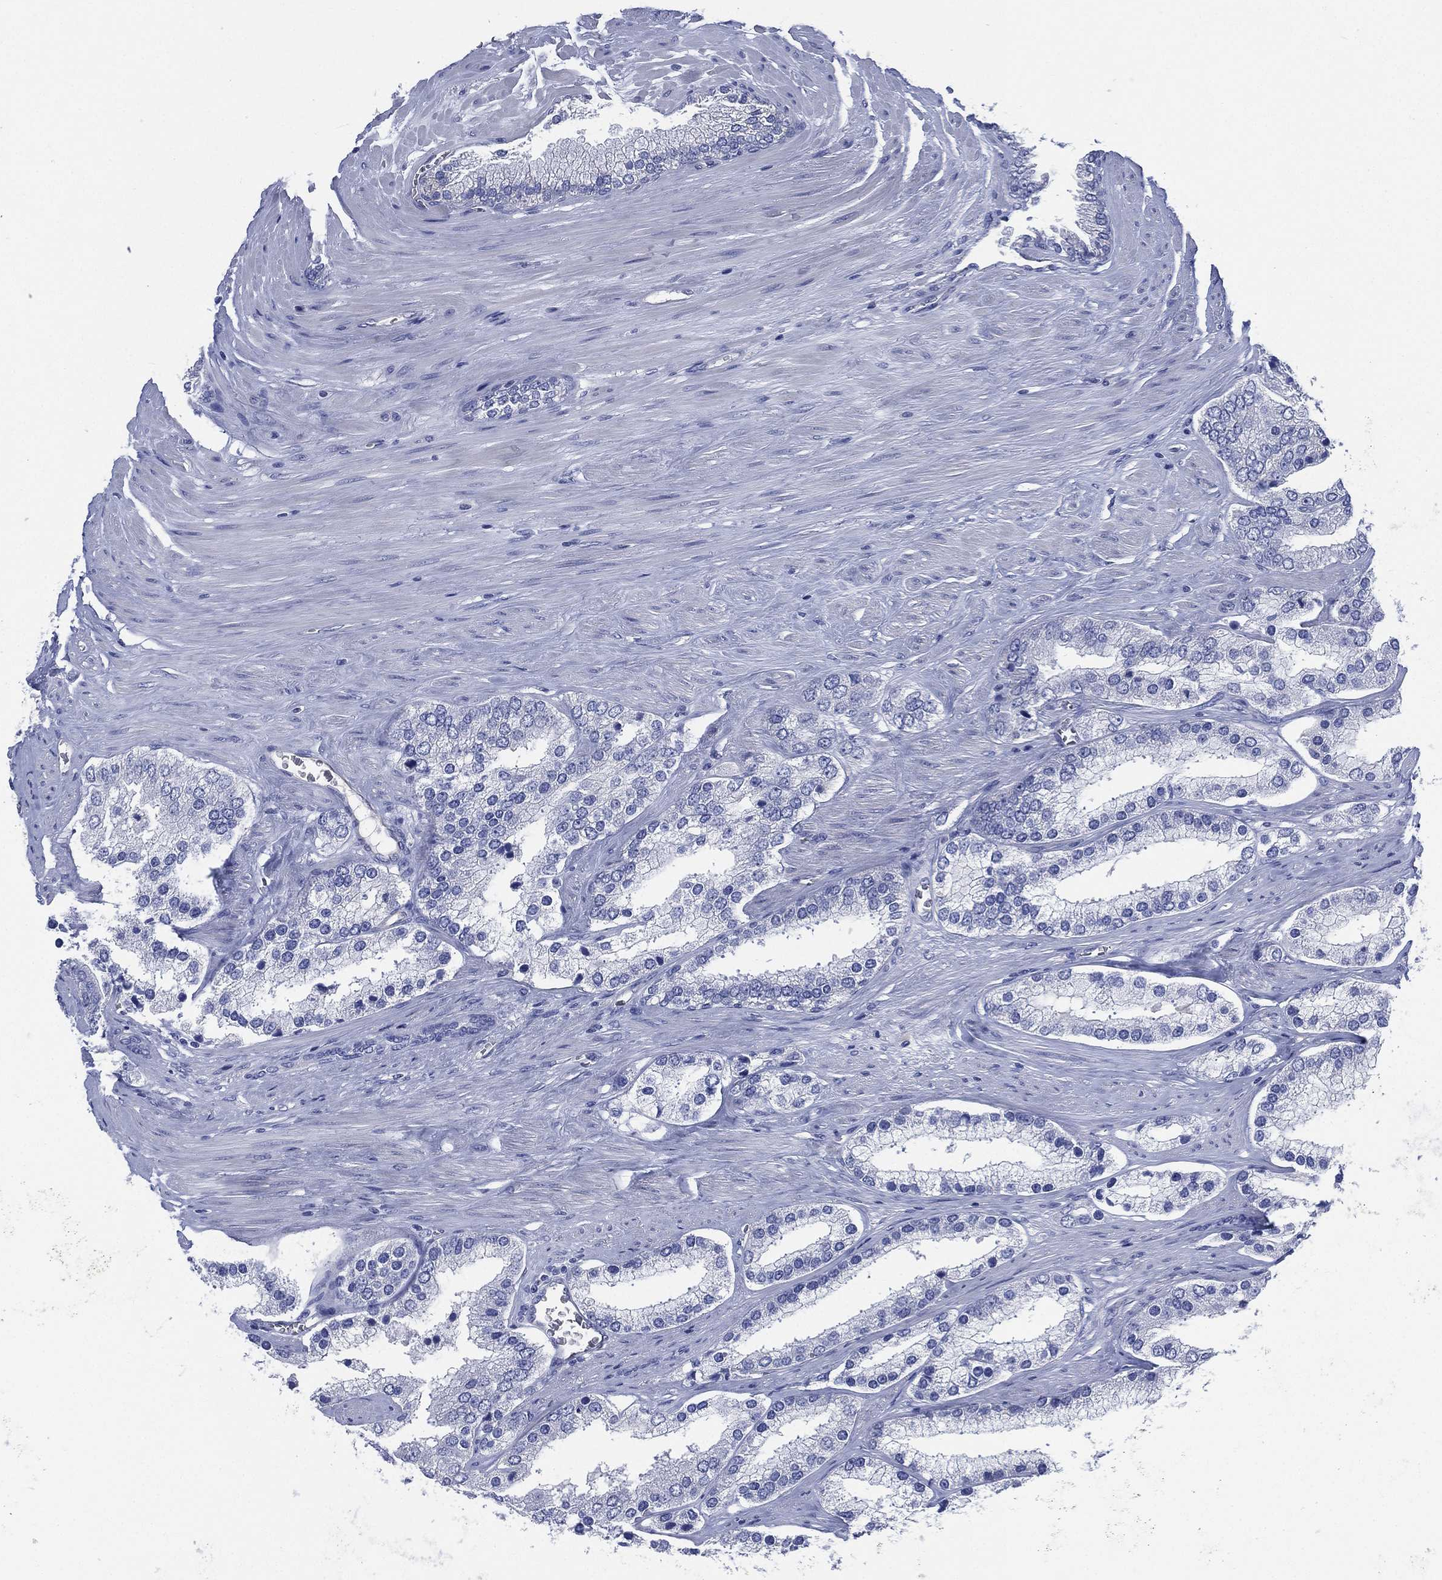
{"staining": {"intensity": "negative", "quantity": "none", "location": "none"}, "tissue": "prostate cancer", "cell_type": "Tumor cells", "image_type": "cancer", "snomed": [{"axis": "morphology", "description": "Adenocarcinoma, Low grade"}, {"axis": "topography", "description": "Prostate"}], "caption": "Micrograph shows no significant protein staining in tumor cells of low-grade adenocarcinoma (prostate). Brightfield microscopy of IHC stained with DAB (brown) and hematoxylin (blue), captured at high magnification.", "gene": "CCDC70", "patient": {"sex": "male", "age": 69}}